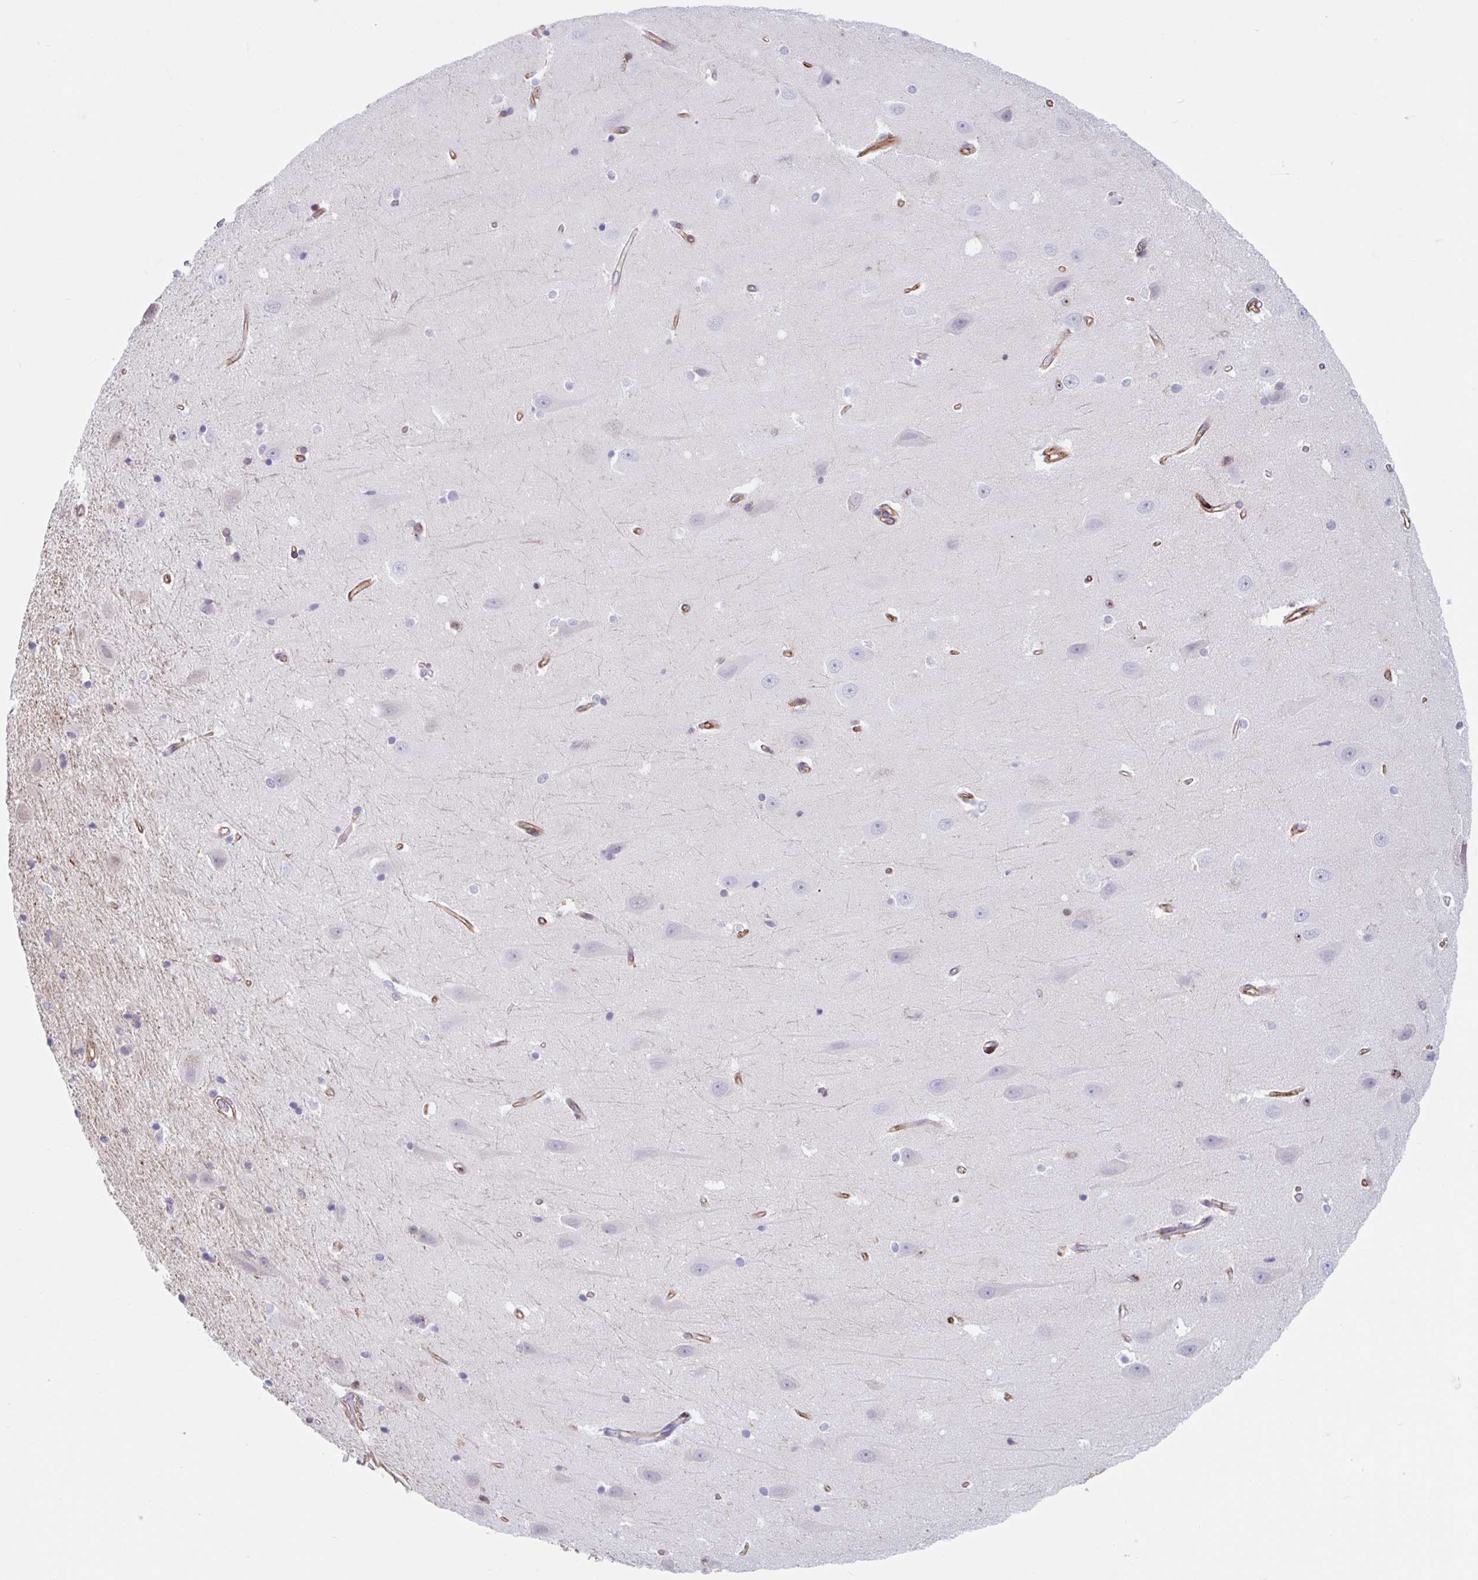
{"staining": {"intensity": "negative", "quantity": "none", "location": "none"}, "tissue": "hippocampus", "cell_type": "Glial cells", "image_type": "normal", "snomed": [{"axis": "morphology", "description": "Normal tissue, NOS"}, {"axis": "topography", "description": "Hippocampus"}], "caption": "DAB (3,3'-diaminobenzidine) immunohistochemical staining of benign human hippocampus shows no significant expression in glial cells. (Brightfield microscopy of DAB immunohistochemistry (IHC) at high magnification).", "gene": "EFHD1", "patient": {"sex": "male", "age": 63}}